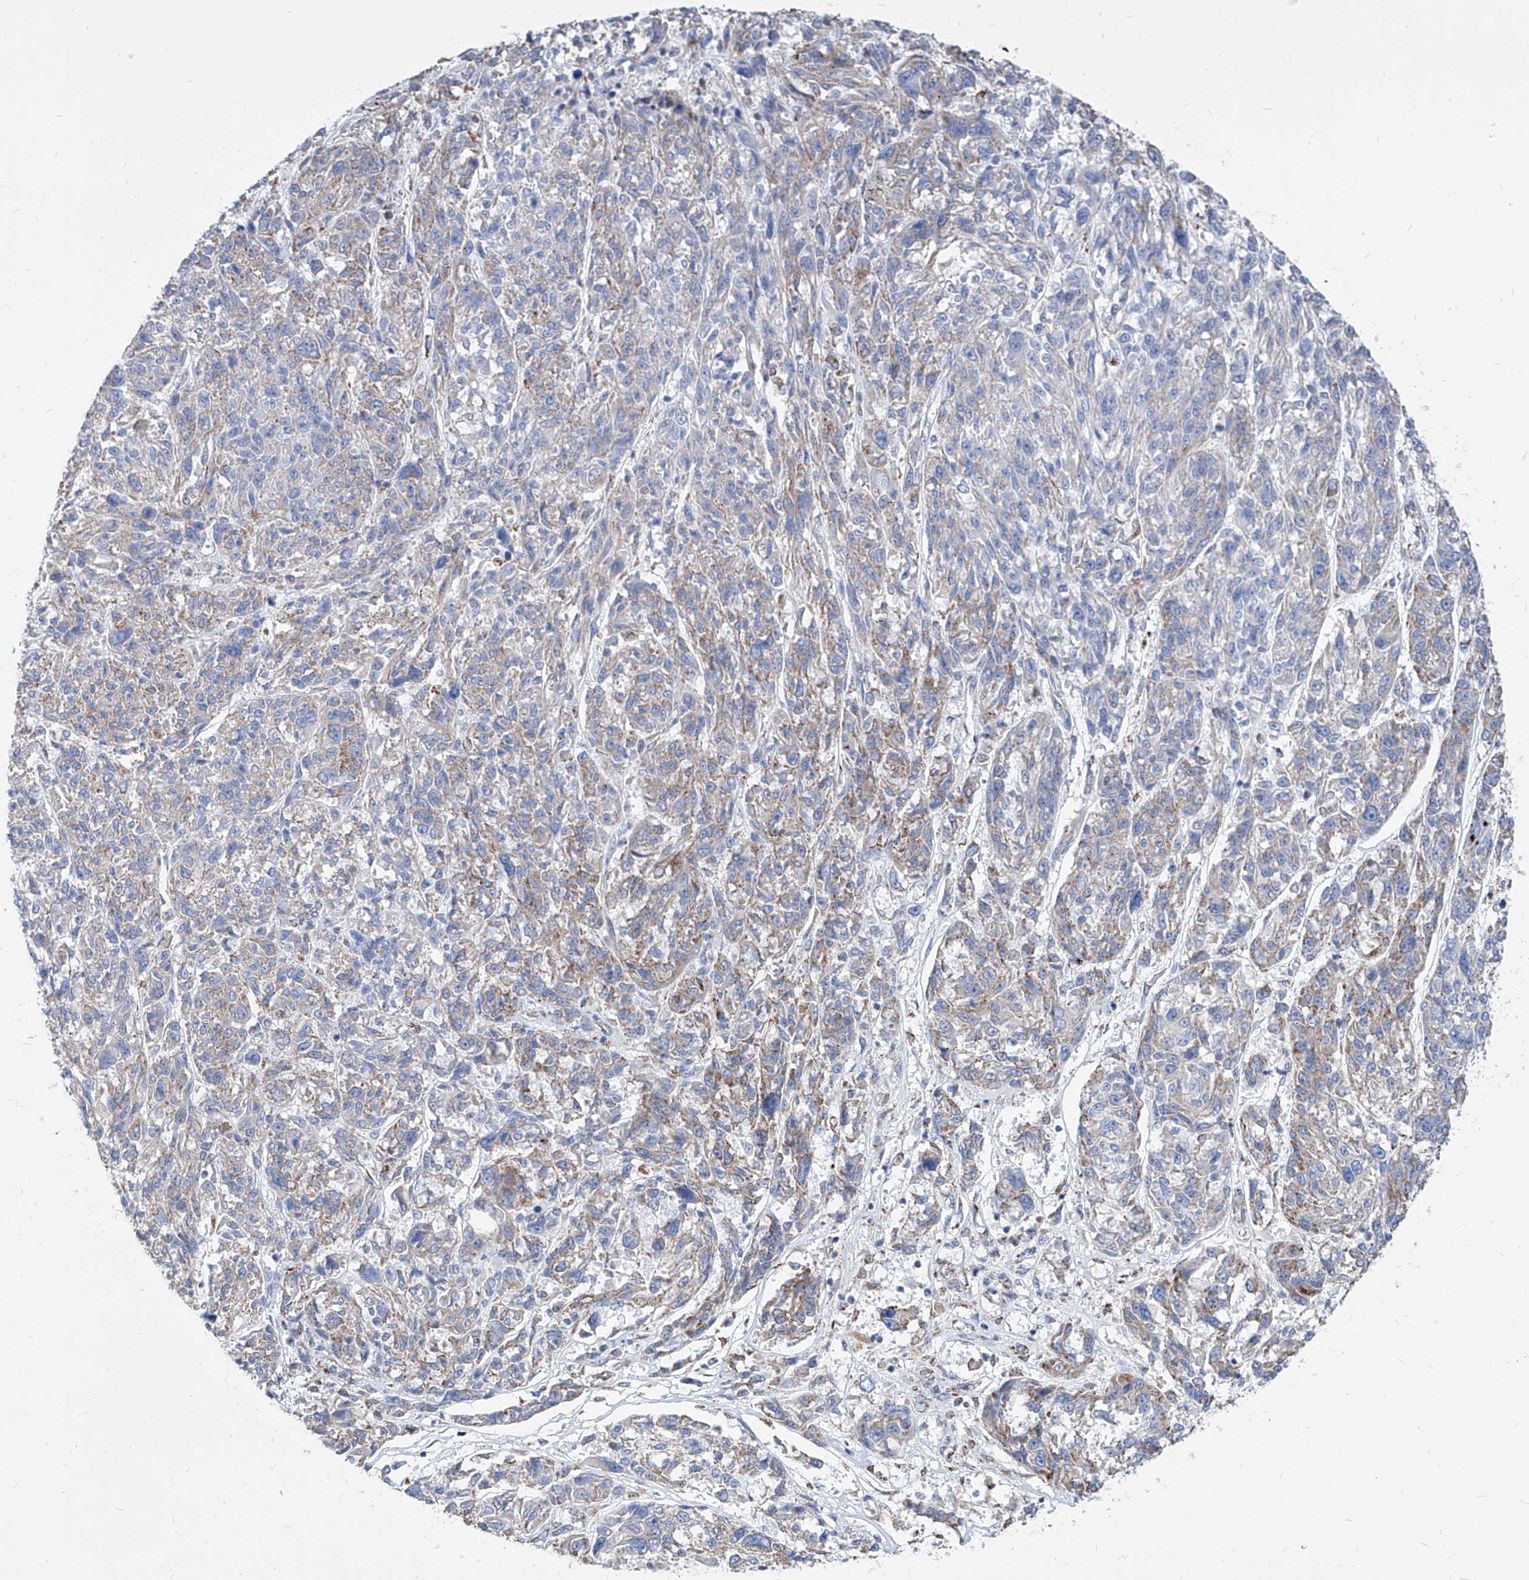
{"staining": {"intensity": "weak", "quantity": "<25%", "location": "cytoplasmic/membranous"}, "tissue": "melanoma", "cell_type": "Tumor cells", "image_type": "cancer", "snomed": [{"axis": "morphology", "description": "Malignant melanoma, NOS"}, {"axis": "topography", "description": "Skin"}], "caption": "Tumor cells show no significant staining in melanoma.", "gene": "AGPS", "patient": {"sex": "male", "age": 53}}